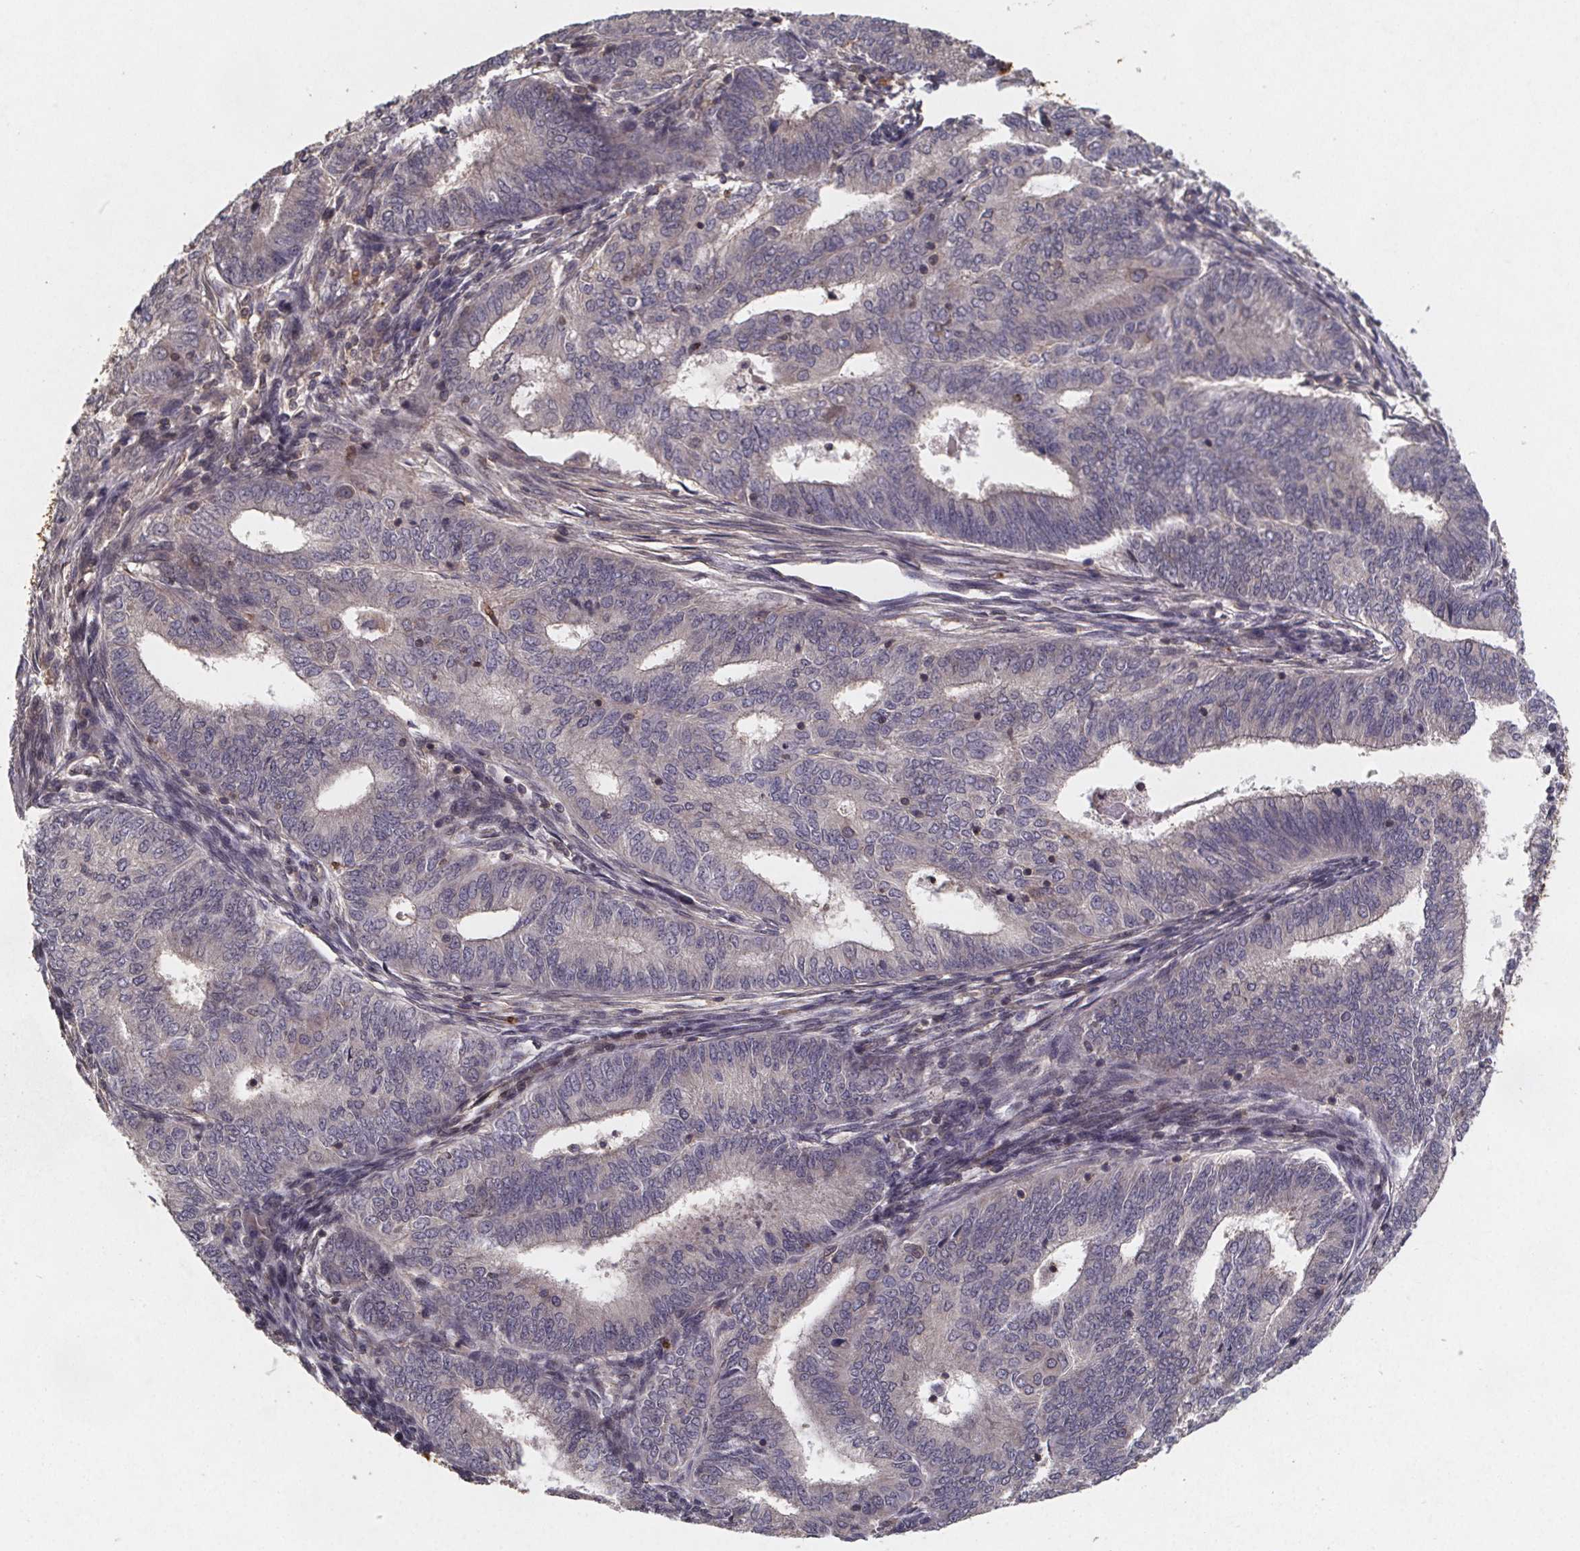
{"staining": {"intensity": "negative", "quantity": "none", "location": "none"}, "tissue": "endometrial cancer", "cell_type": "Tumor cells", "image_type": "cancer", "snomed": [{"axis": "morphology", "description": "Adenocarcinoma, NOS"}, {"axis": "topography", "description": "Endometrium"}], "caption": "A histopathology image of endometrial cancer (adenocarcinoma) stained for a protein exhibits no brown staining in tumor cells. (Stains: DAB immunohistochemistry (IHC) with hematoxylin counter stain, Microscopy: brightfield microscopy at high magnification).", "gene": "PIERCE2", "patient": {"sex": "female", "age": 62}}